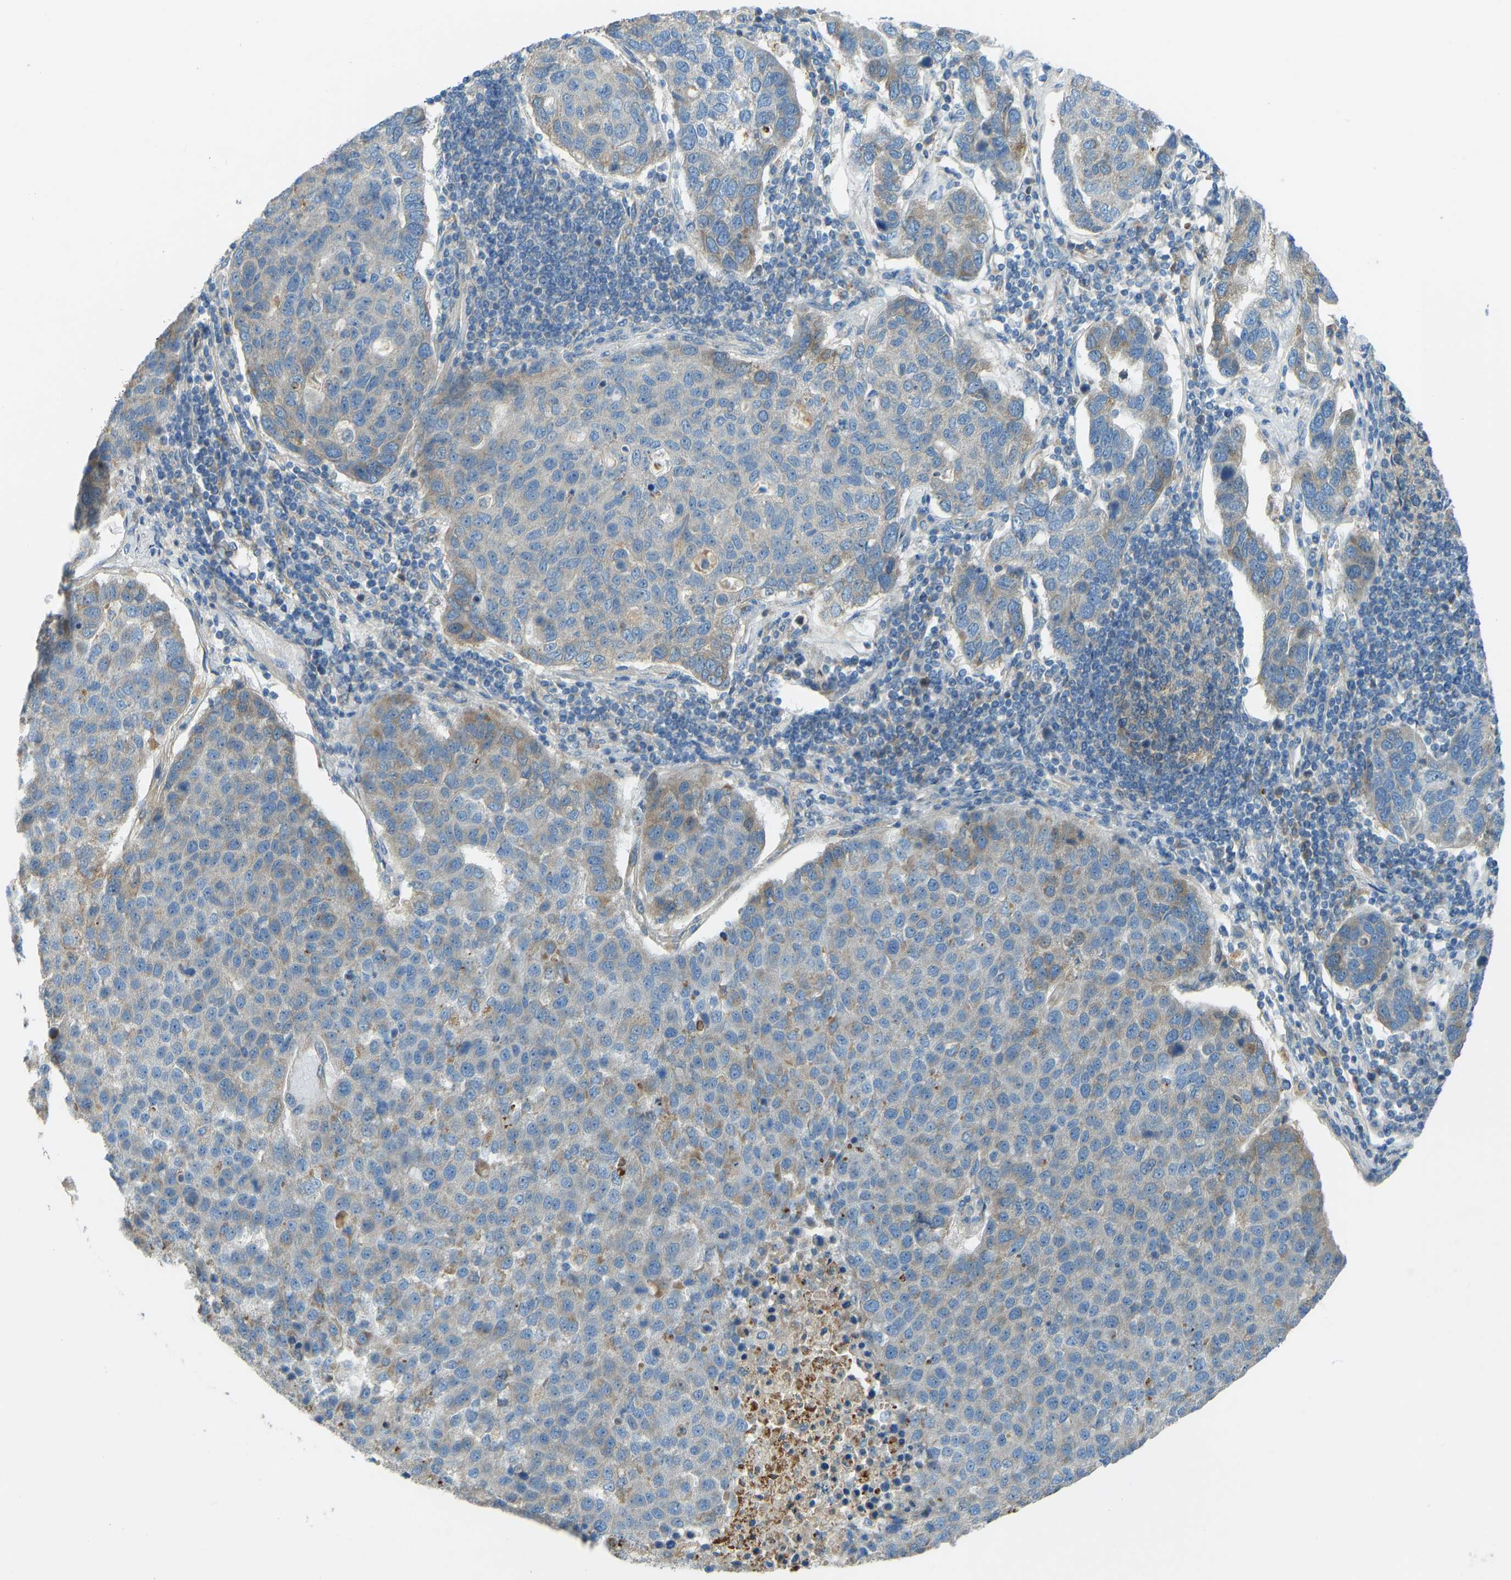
{"staining": {"intensity": "moderate", "quantity": "25%-75%", "location": "cytoplasmic/membranous"}, "tissue": "pancreatic cancer", "cell_type": "Tumor cells", "image_type": "cancer", "snomed": [{"axis": "morphology", "description": "Adenocarcinoma, NOS"}, {"axis": "topography", "description": "Pancreas"}], "caption": "Pancreatic adenocarcinoma stained with a brown dye reveals moderate cytoplasmic/membranous positive staining in about 25%-75% of tumor cells.", "gene": "STAU2", "patient": {"sex": "female", "age": 61}}